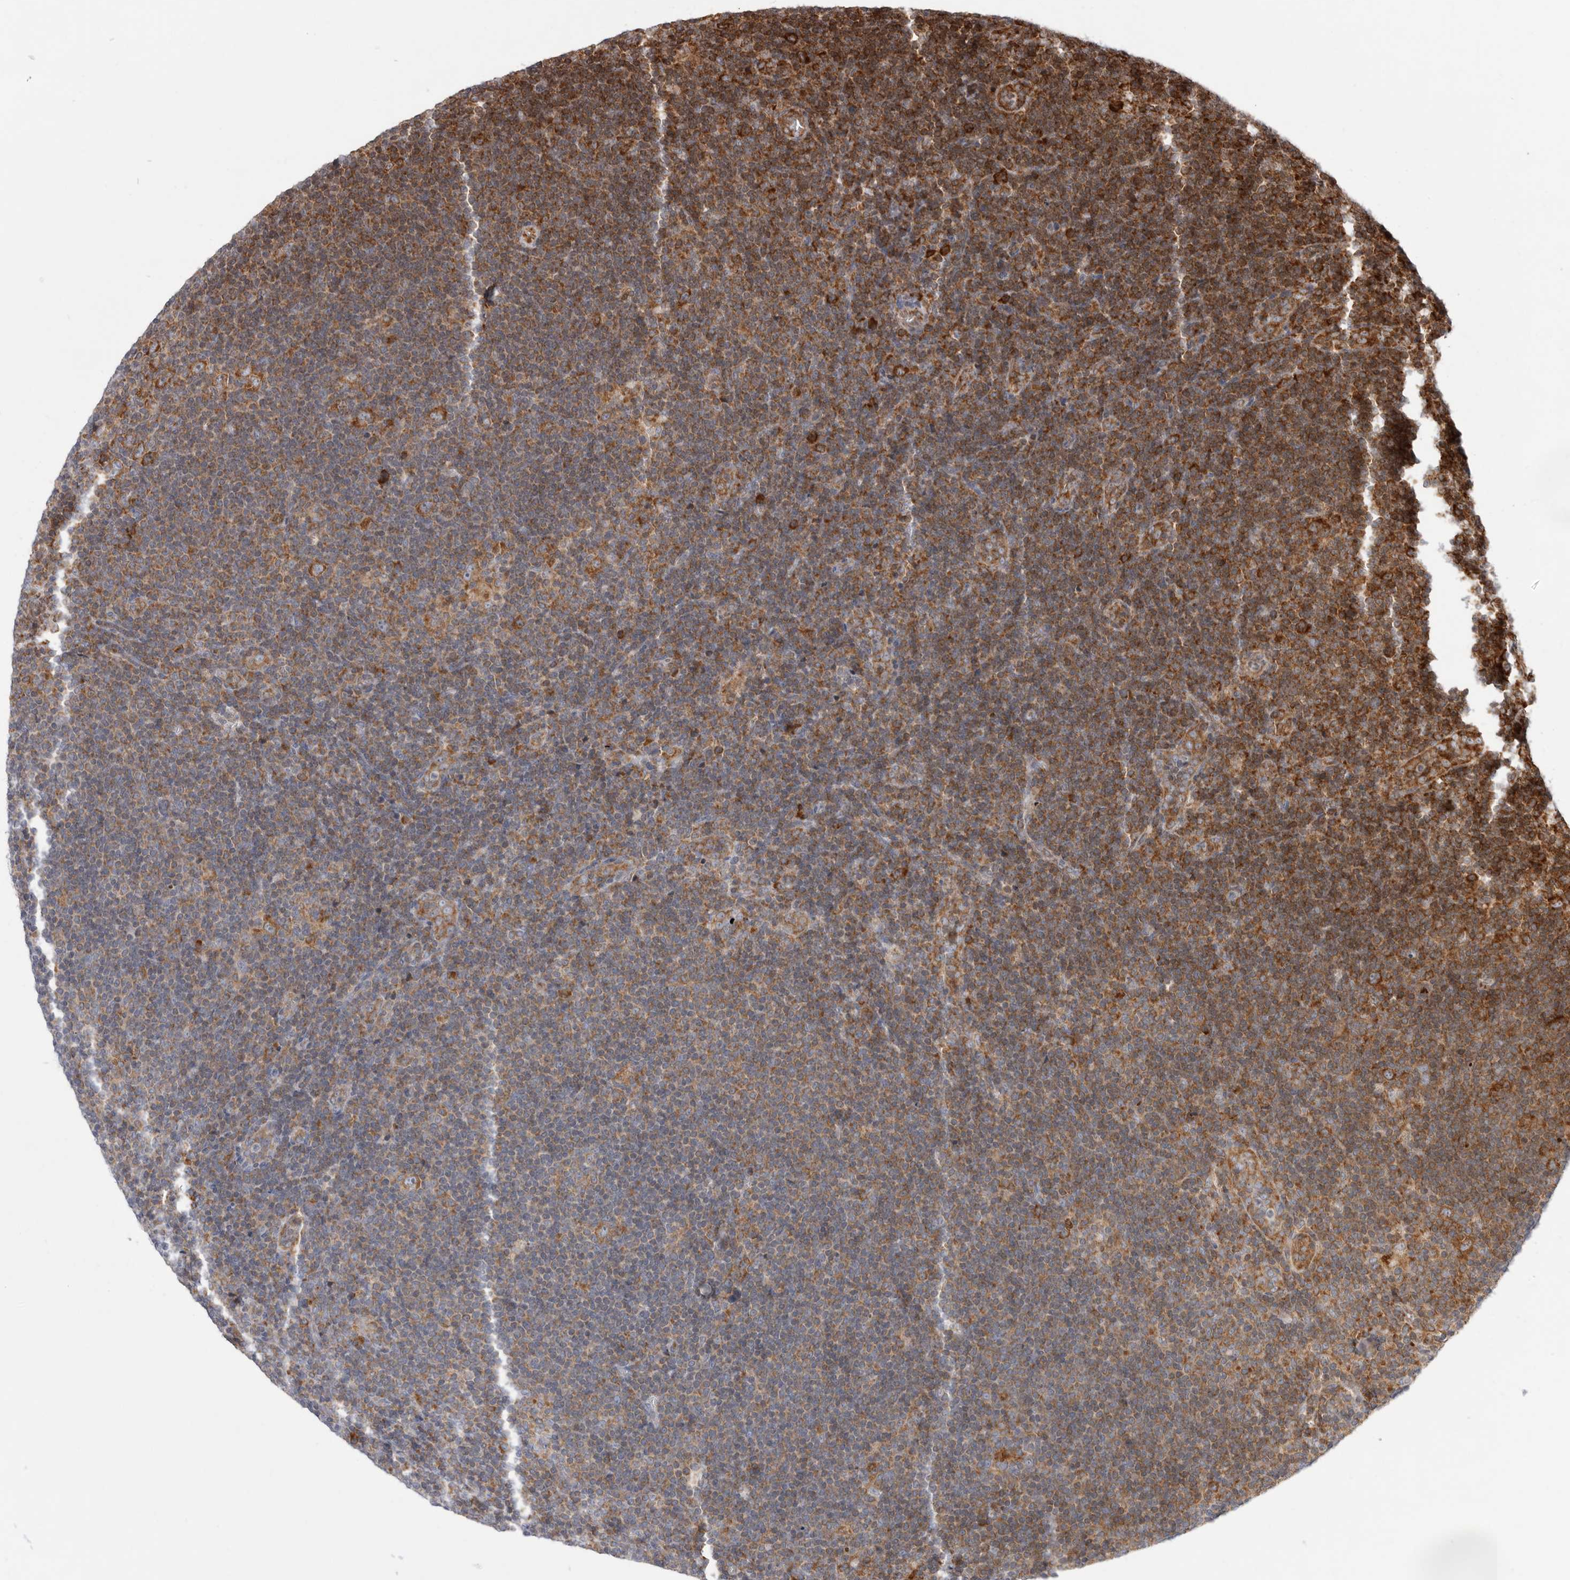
{"staining": {"intensity": "strong", "quantity": ">75%", "location": "cytoplasmic/membranous"}, "tissue": "lymphoma", "cell_type": "Tumor cells", "image_type": "cancer", "snomed": [{"axis": "morphology", "description": "Hodgkin's disease, NOS"}, {"axis": "topography", "description": "Lymph node"}], "caption": "Immunohistochemical staining of Hodgkin's disease displays strong cytoplasmic/membranous protein staining in about >75% of tumor cells.", "gene": "FZD3", "patient": {"sex": "female", "age": 57}}